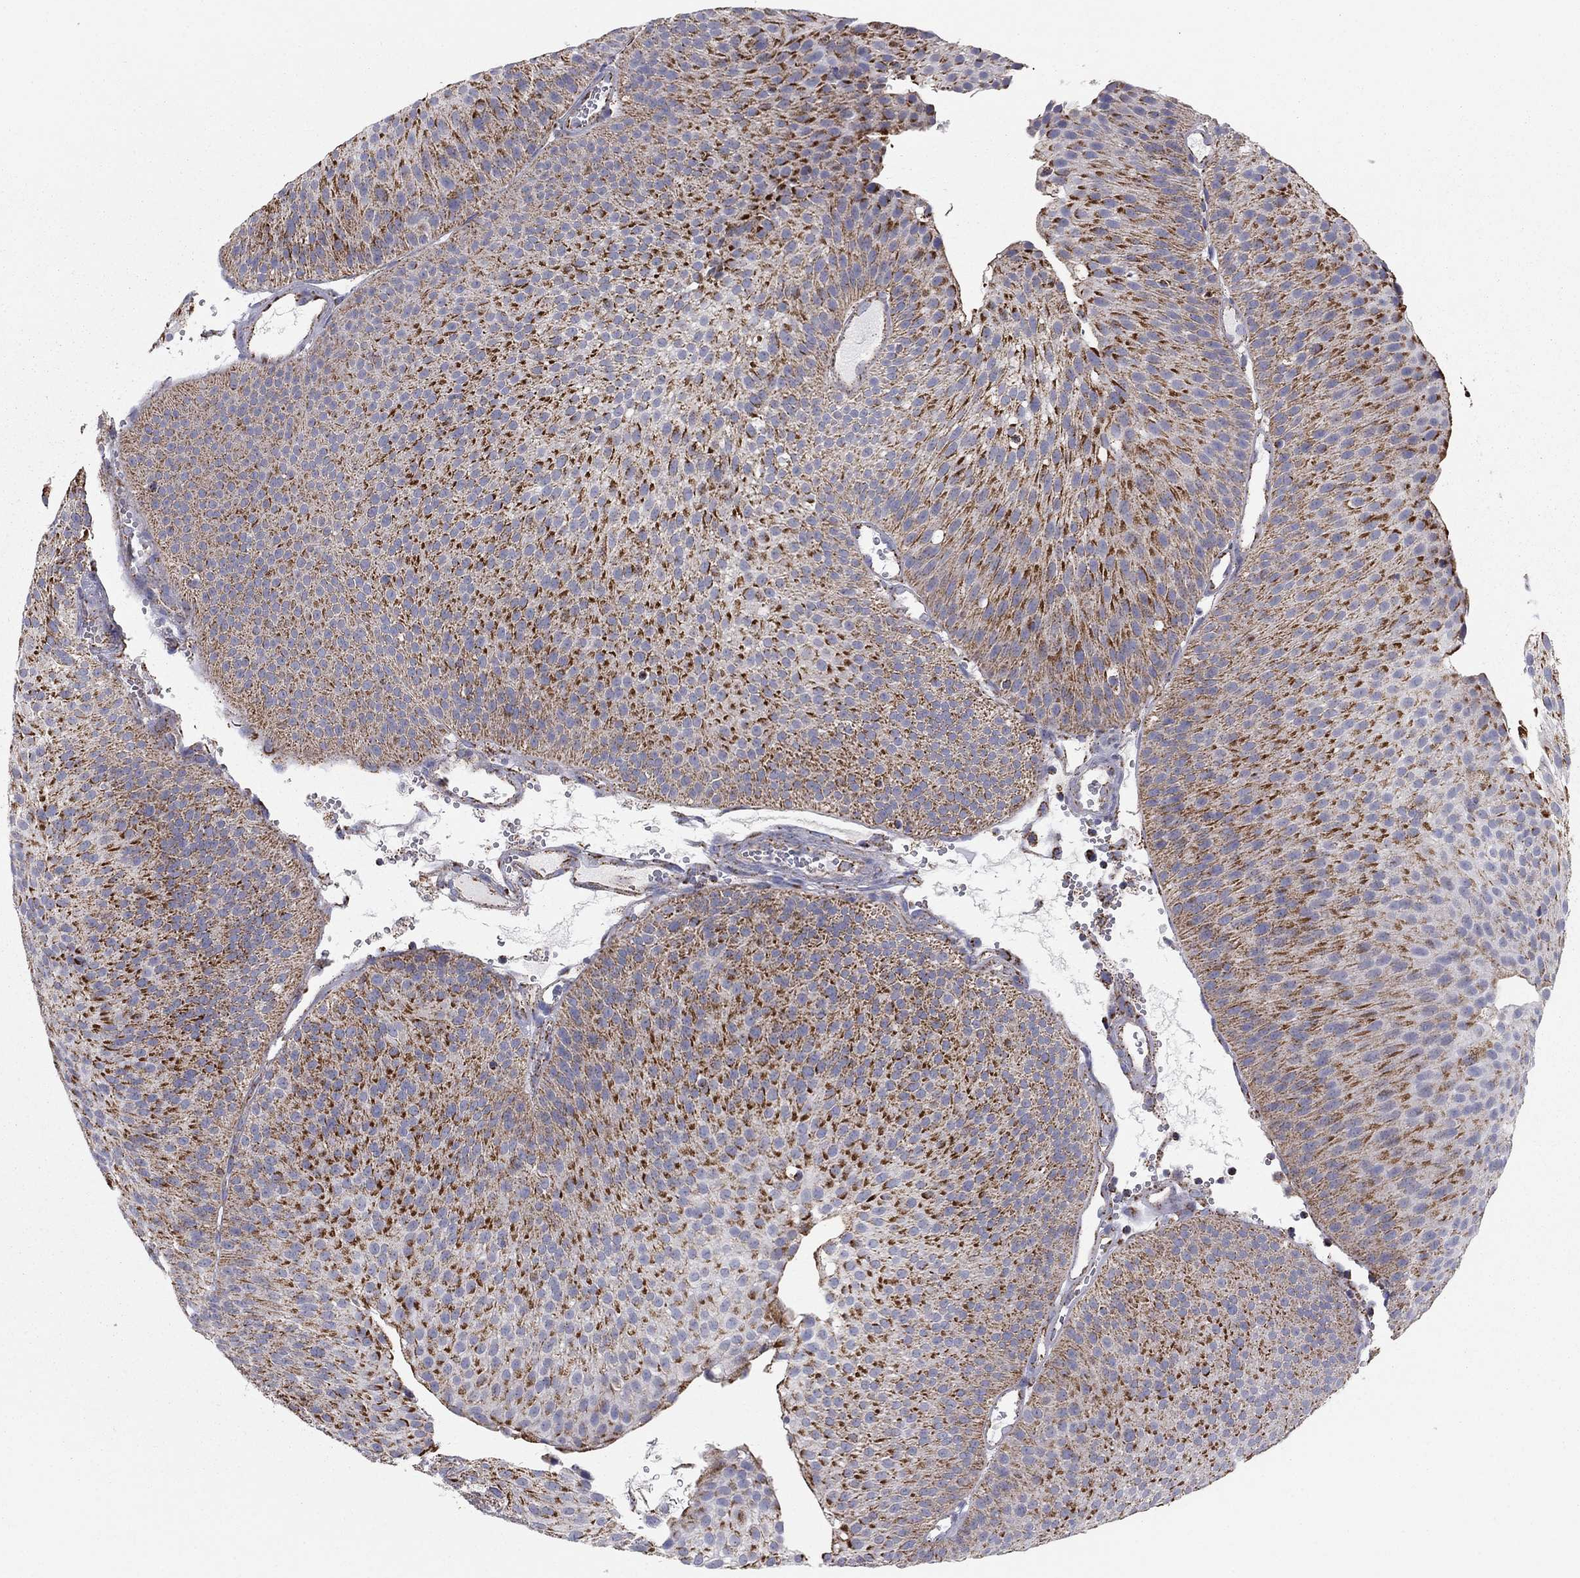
{"staining": {"intensity": "strong", "quantity": ">75%", "location": "cytoplasmic/membranous"}, "tissue": "urothelial cancer", "cell_type": "Tumor cells", "image_type": "cancer", "snomed": [{"axis": "morphology", "description": "Urothelial carcinoma, Low grade"}, {"axis": "topography", "description": "Urinary bladder"}], "caption": "Immunohistochemical staining of human urothelial cancer exhibits strong cytoplasmic/membranous protein expression in about >75% of tumor cells.", "gene": "NDUFV1", "patient": {"sex": "male", "age": 65}}